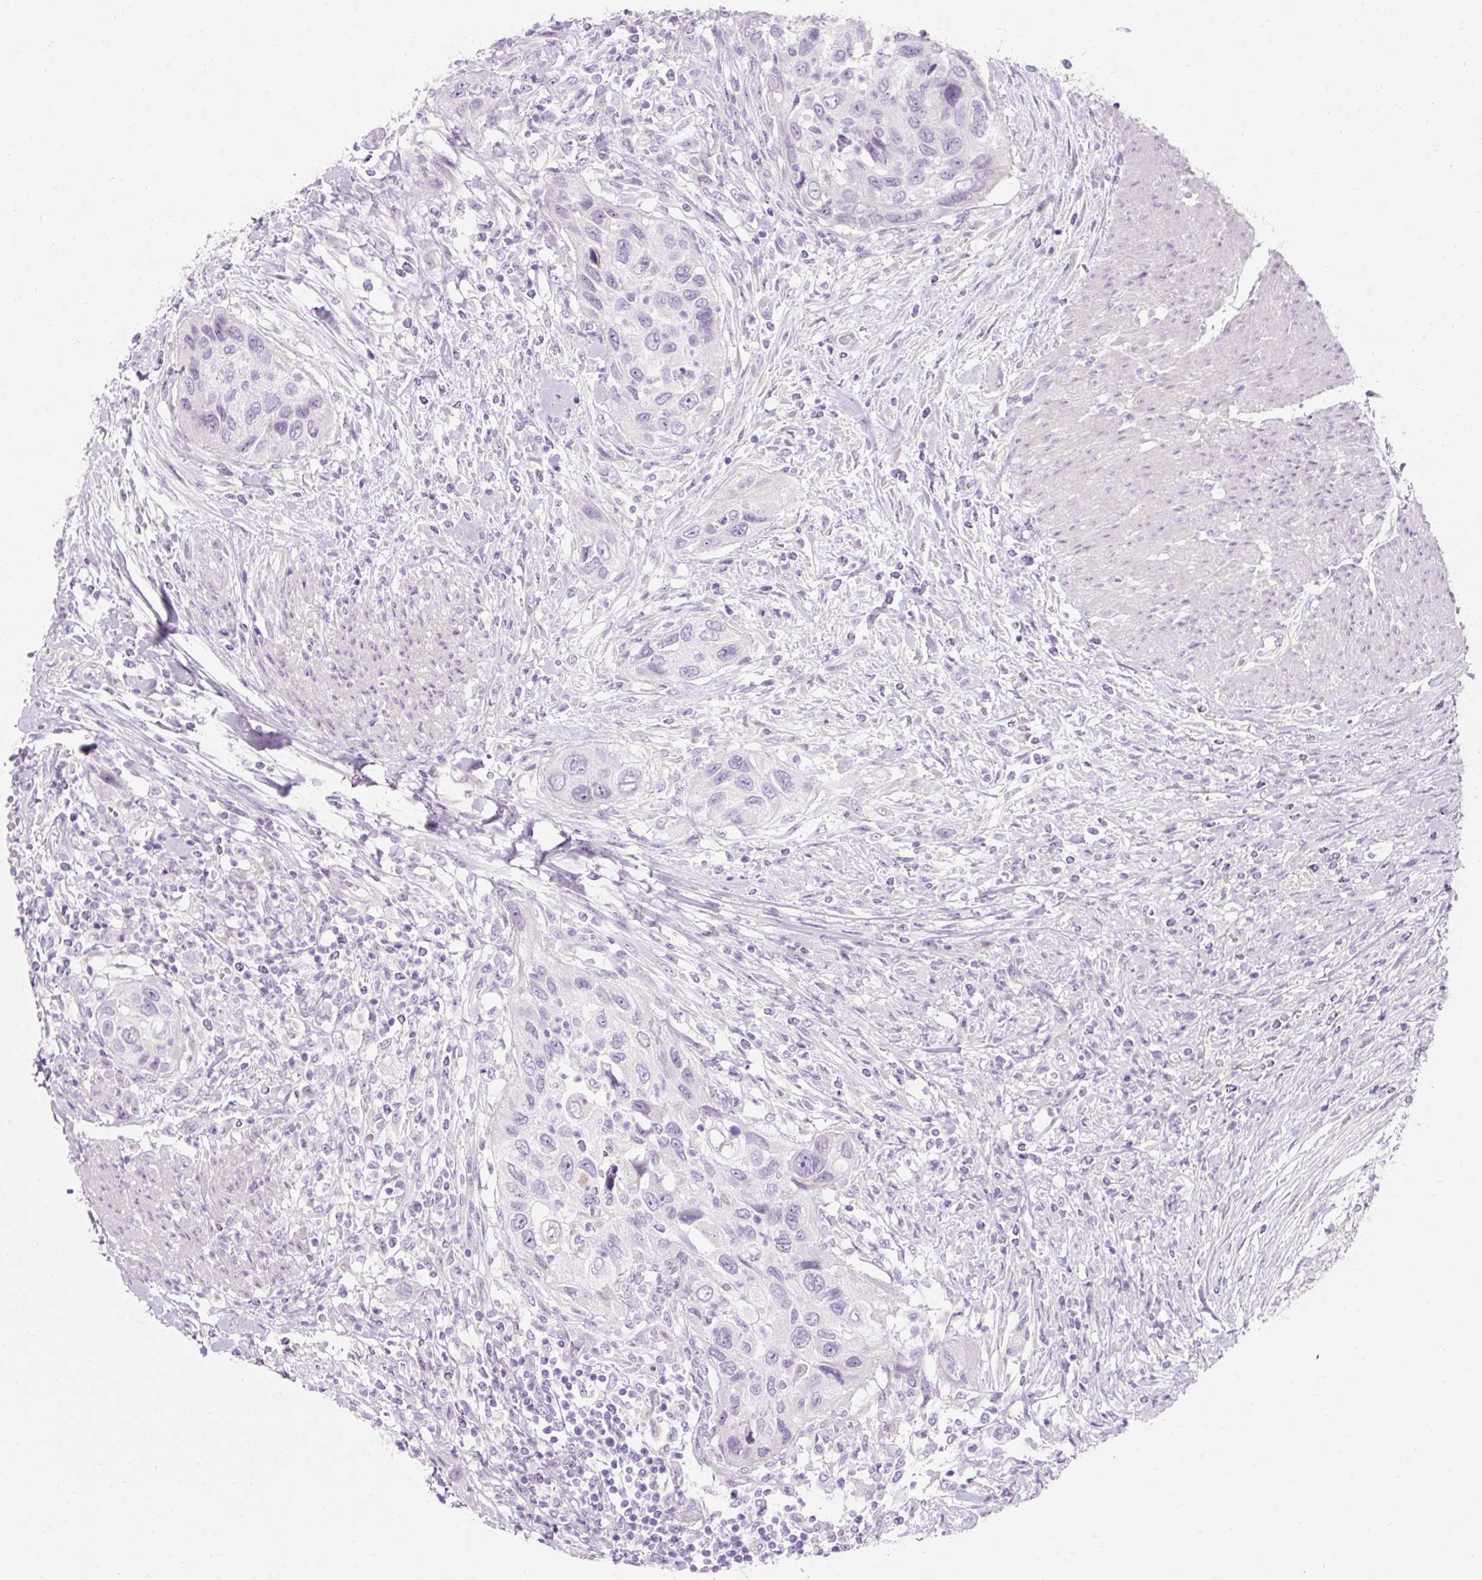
{"staining": {"intensity": "negative", "quantity": "none", "location": "none"}, "tissue": "urothelial cancer", "cell_type": "Tumor cells", "image_type": "cancer", "snomed": [{"axis": "morphology", "description": "Urothelial carcinoma, High grade"}, {"axis": "topography", "description": "Urinary bladder"}], "caption": "Urothelial carcinoma (high-grade) stained for a protein using immunohistochemistry exhibits no positivity tumor cells.", "gene": "TMEM213", "patient": {"sex": "female", "age": 60}}